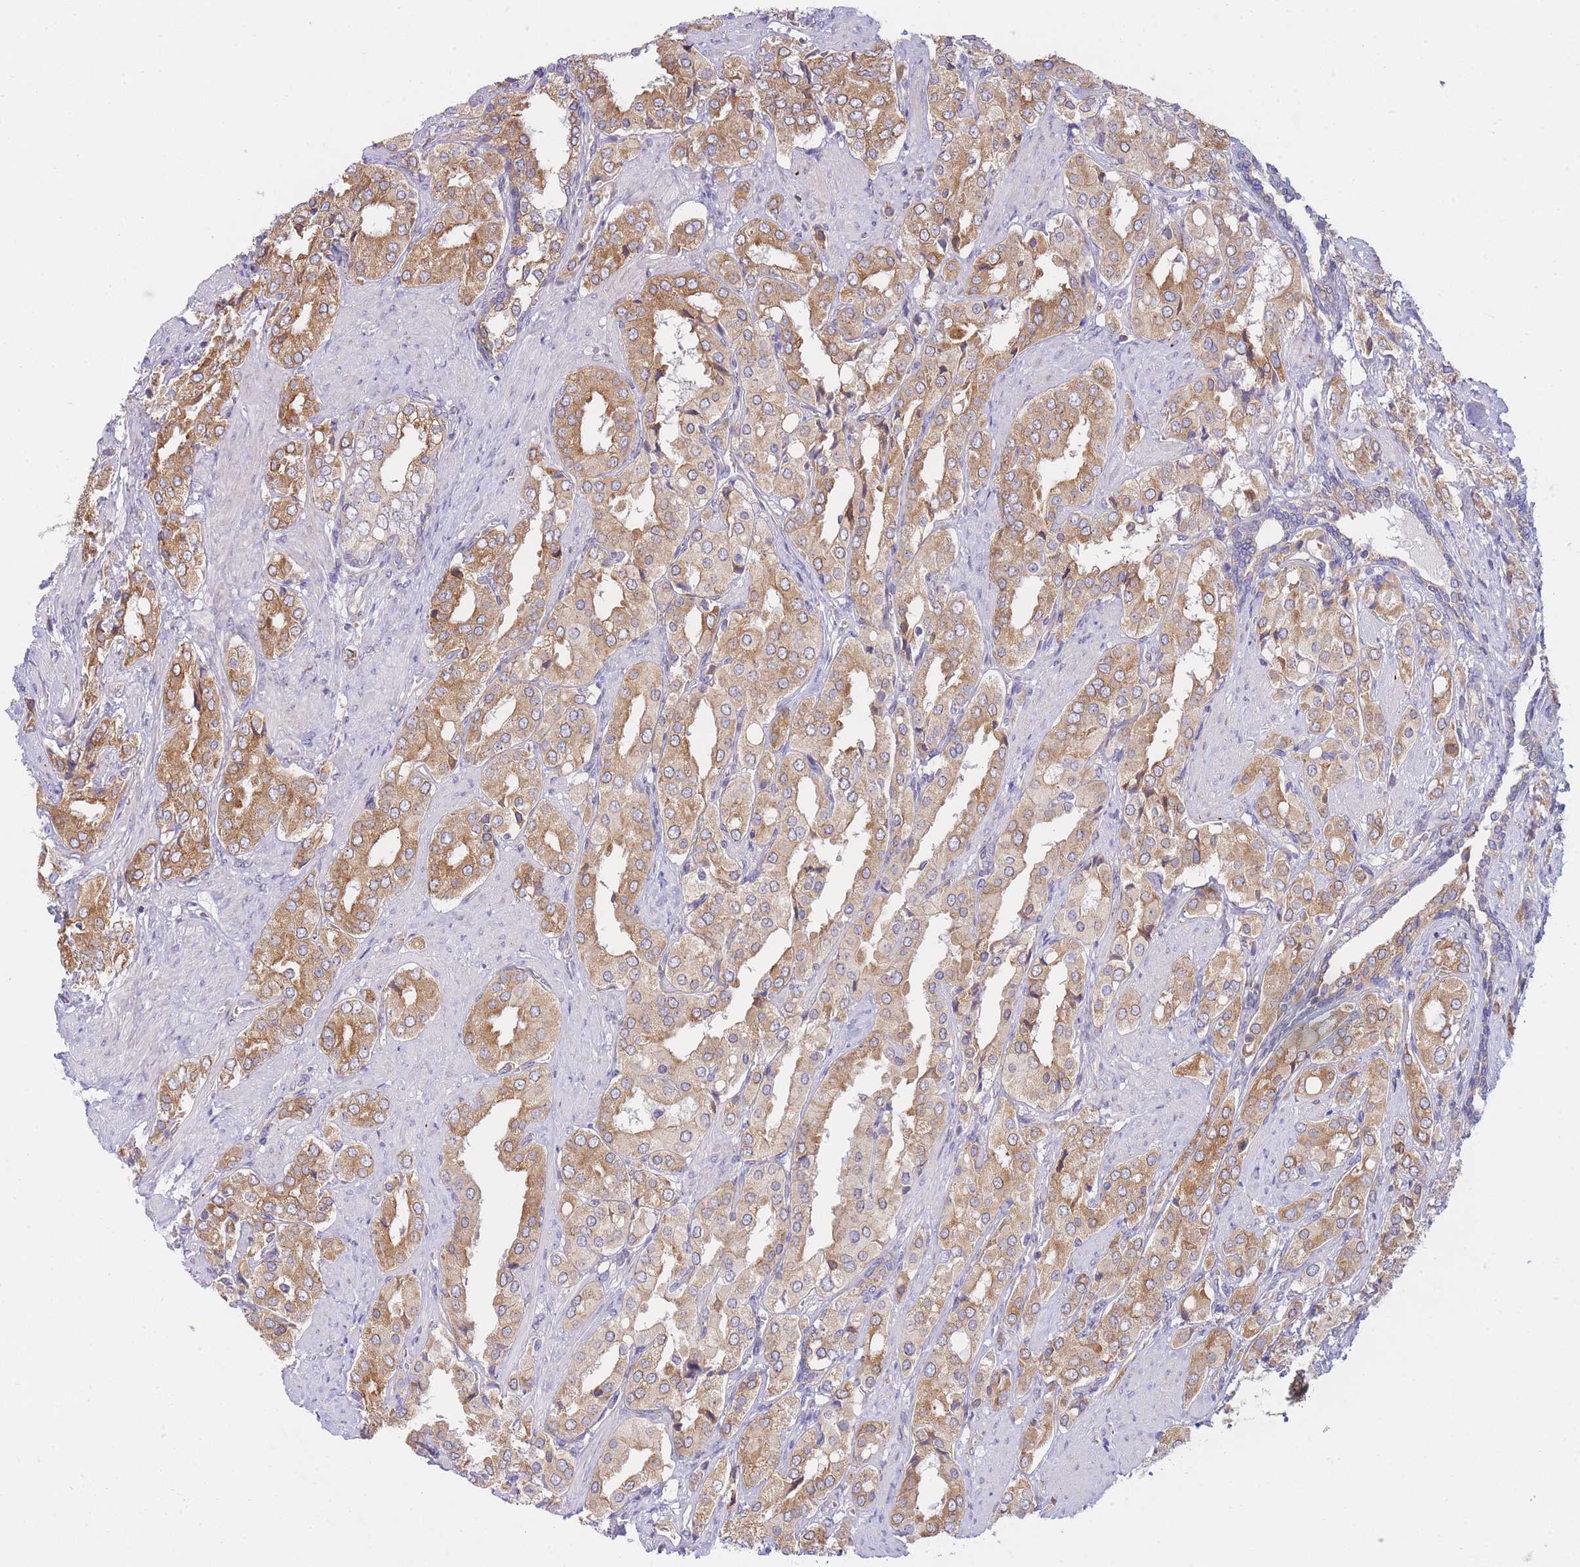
{"staining": {"intensity": "moderate", "quantity": ">75%", "location": "cytoplasmic/membranous"}, "tissue": "prostate cancer", "cell_type": "Tumor cells", "image_type": "cancer", "snomed": [{"axis": "morphology", "description": "Adenocarcinoma, High grade"}, {"axis": "topography", "description": "Prostate"}], "caption": "An IHC histopathology image of tumor tissue is shown. Protein staining in brown shows moderate cytoplasmic/membranous positivity in prostate cancer (high-grade adenocarcinoma) within tumor cells.", "gene": "SH2B2", "patient": {"sex": "male", "age": 71}}